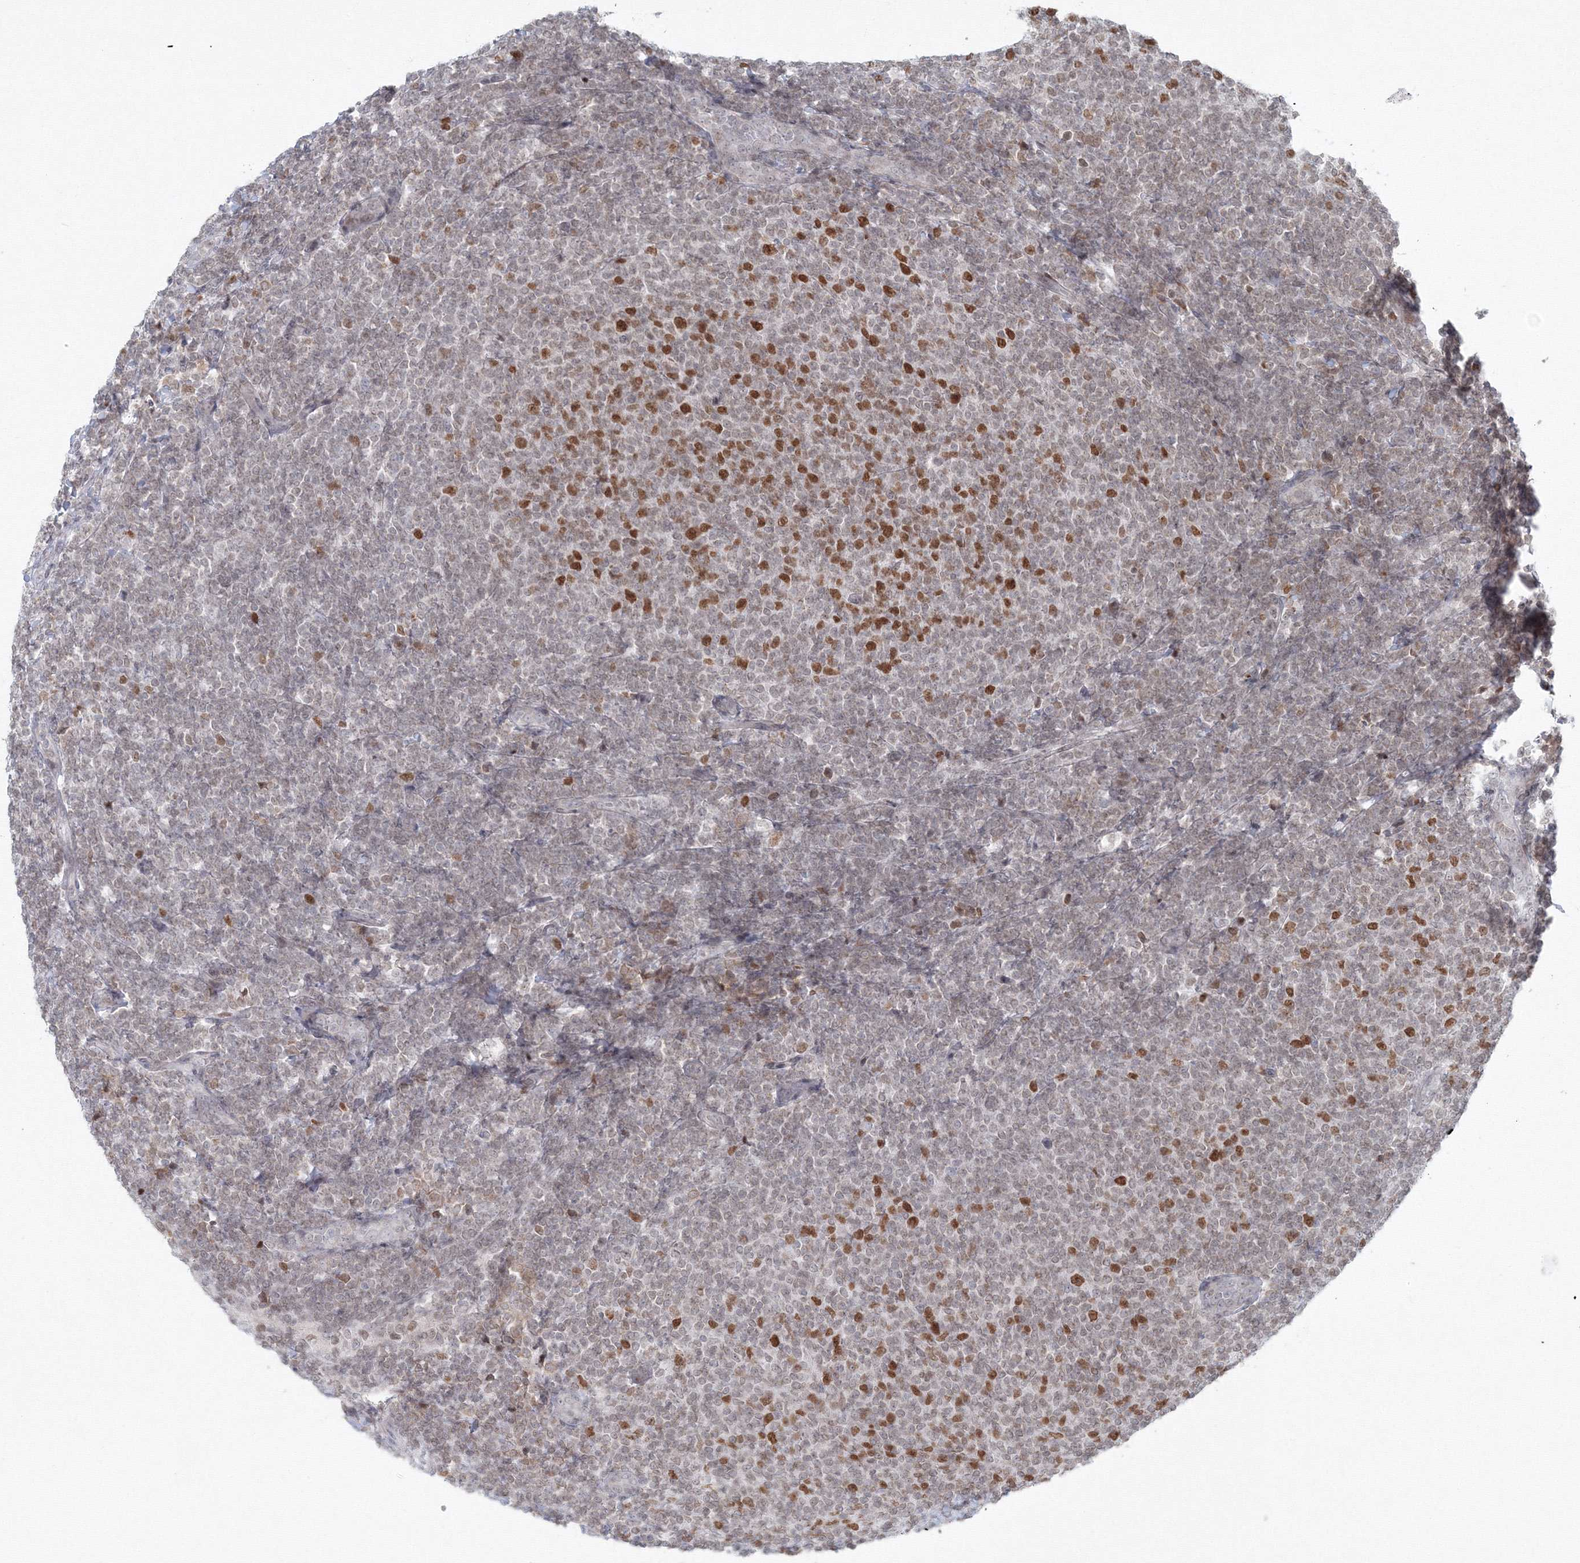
{"staining": {"intensity": "moderate", "quantity": "<25%", "location": "nuclear"}, "tissue": "lymphoma", "cell_type": "Tumor cells", "image_type": "cancer", "snomed": [{"axis": "morphology", "description": "Malignant lymphoma, non-Hodgkin's type, Low grade"}, {"axis": "topography", "description": "Lymph node"}], "caption": "Protein expression analysis of lymphoma exhibits moderate nuclear staining in about <25% of tumor cells.", "gene": "KIF4A", "patient": {"sex": "male", "age": 66}}